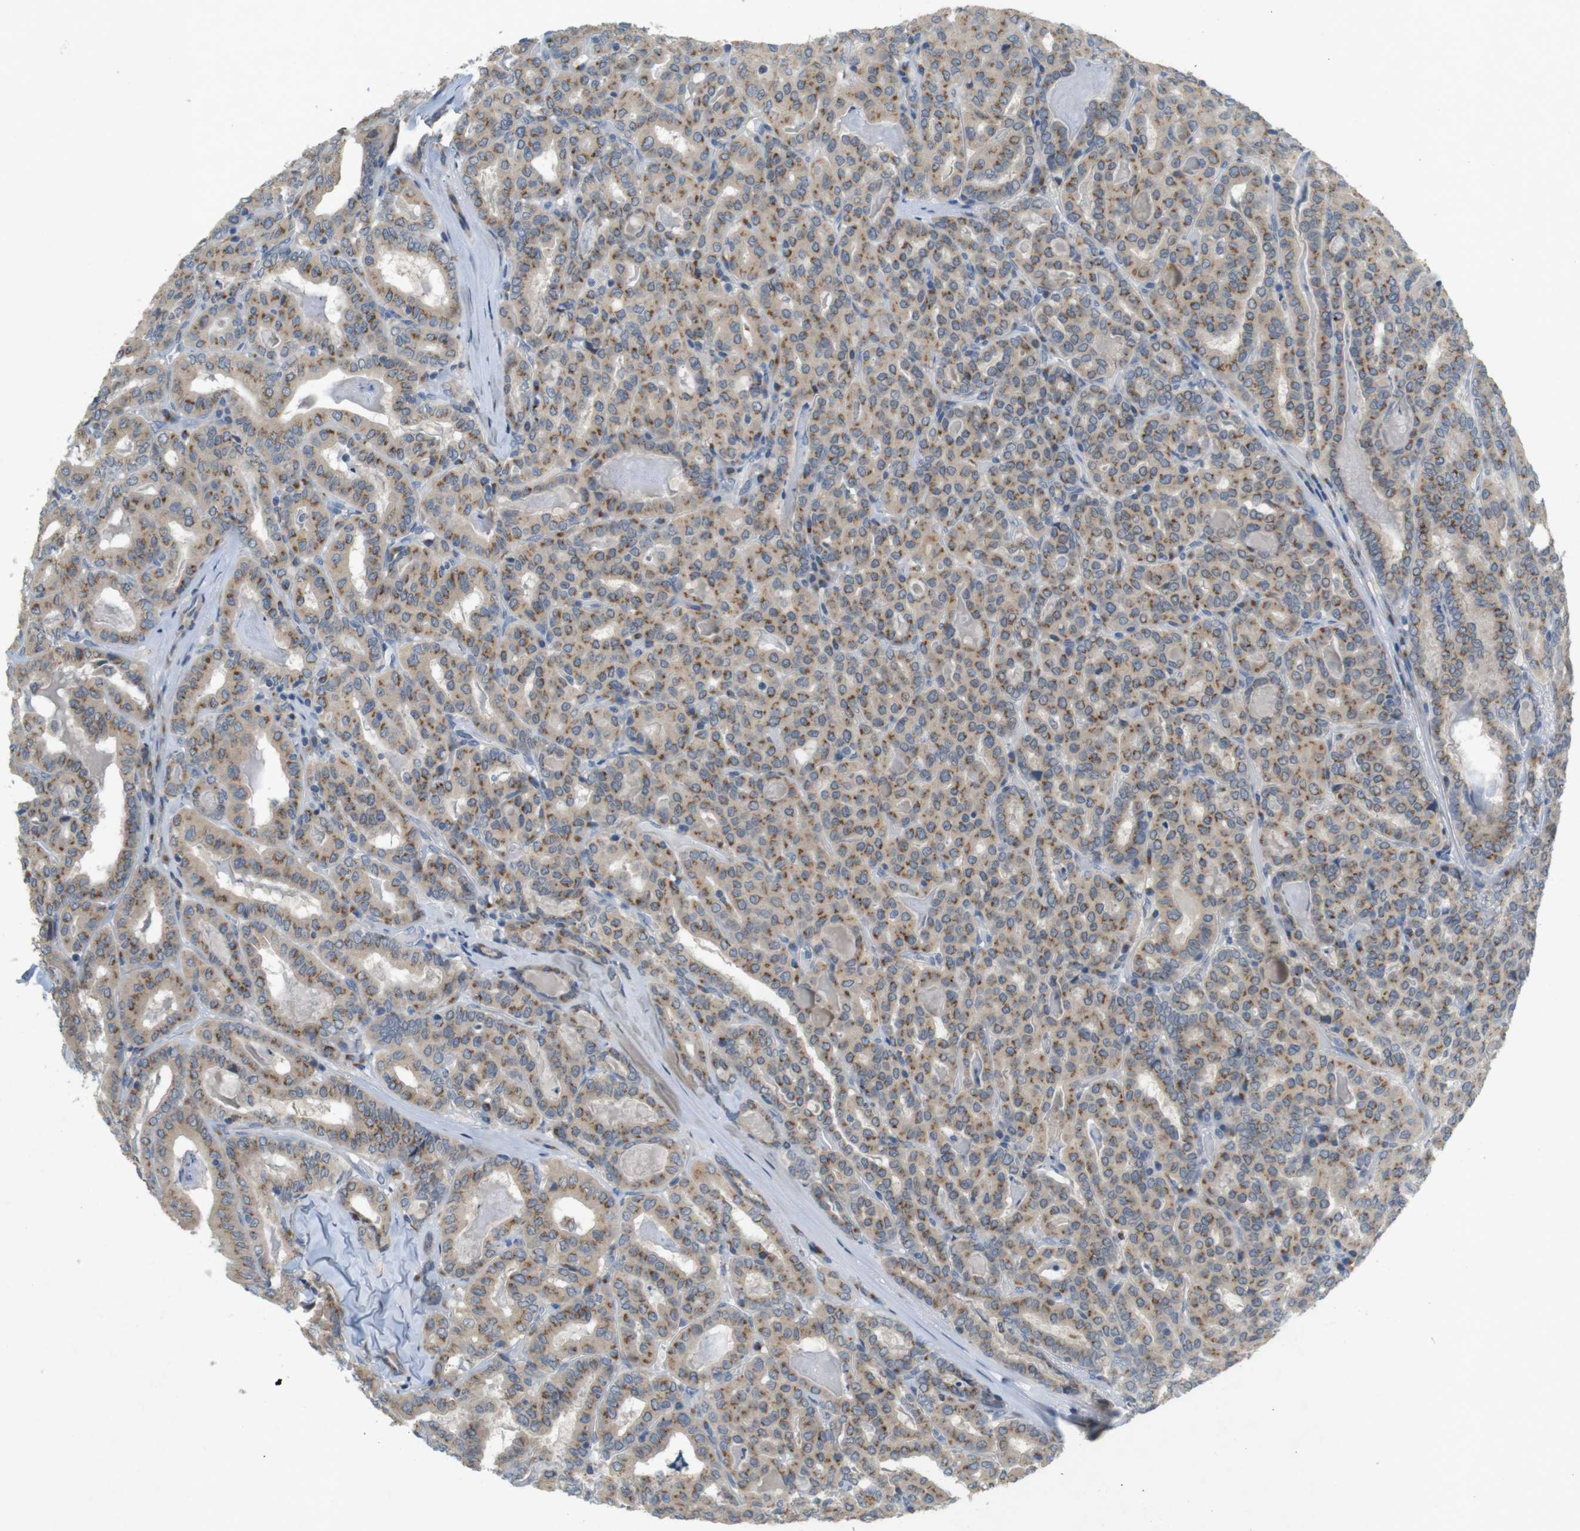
{"staining": {"intensity": "moderate", "quantity": ">75%", "location": "cytoplasmic/membranous"}, "tissue": "thyroid cancer", "cell_type": "Tumor cells", "image_type": "cancer", "snomed": [{"axis": "morphology", "description": "Papillary adenocarcinoma, NOS"}, {"axis": "topography", "description": "Thyroid gland"}], "caption": "A brown stain shows moderate cytoplasmic/membranous positivity of a protein in papillary adenocarcinoma (thyroid) tumor cells.", "gene": "YIPF3", "patient": {"sex": "female", "age": 42}}